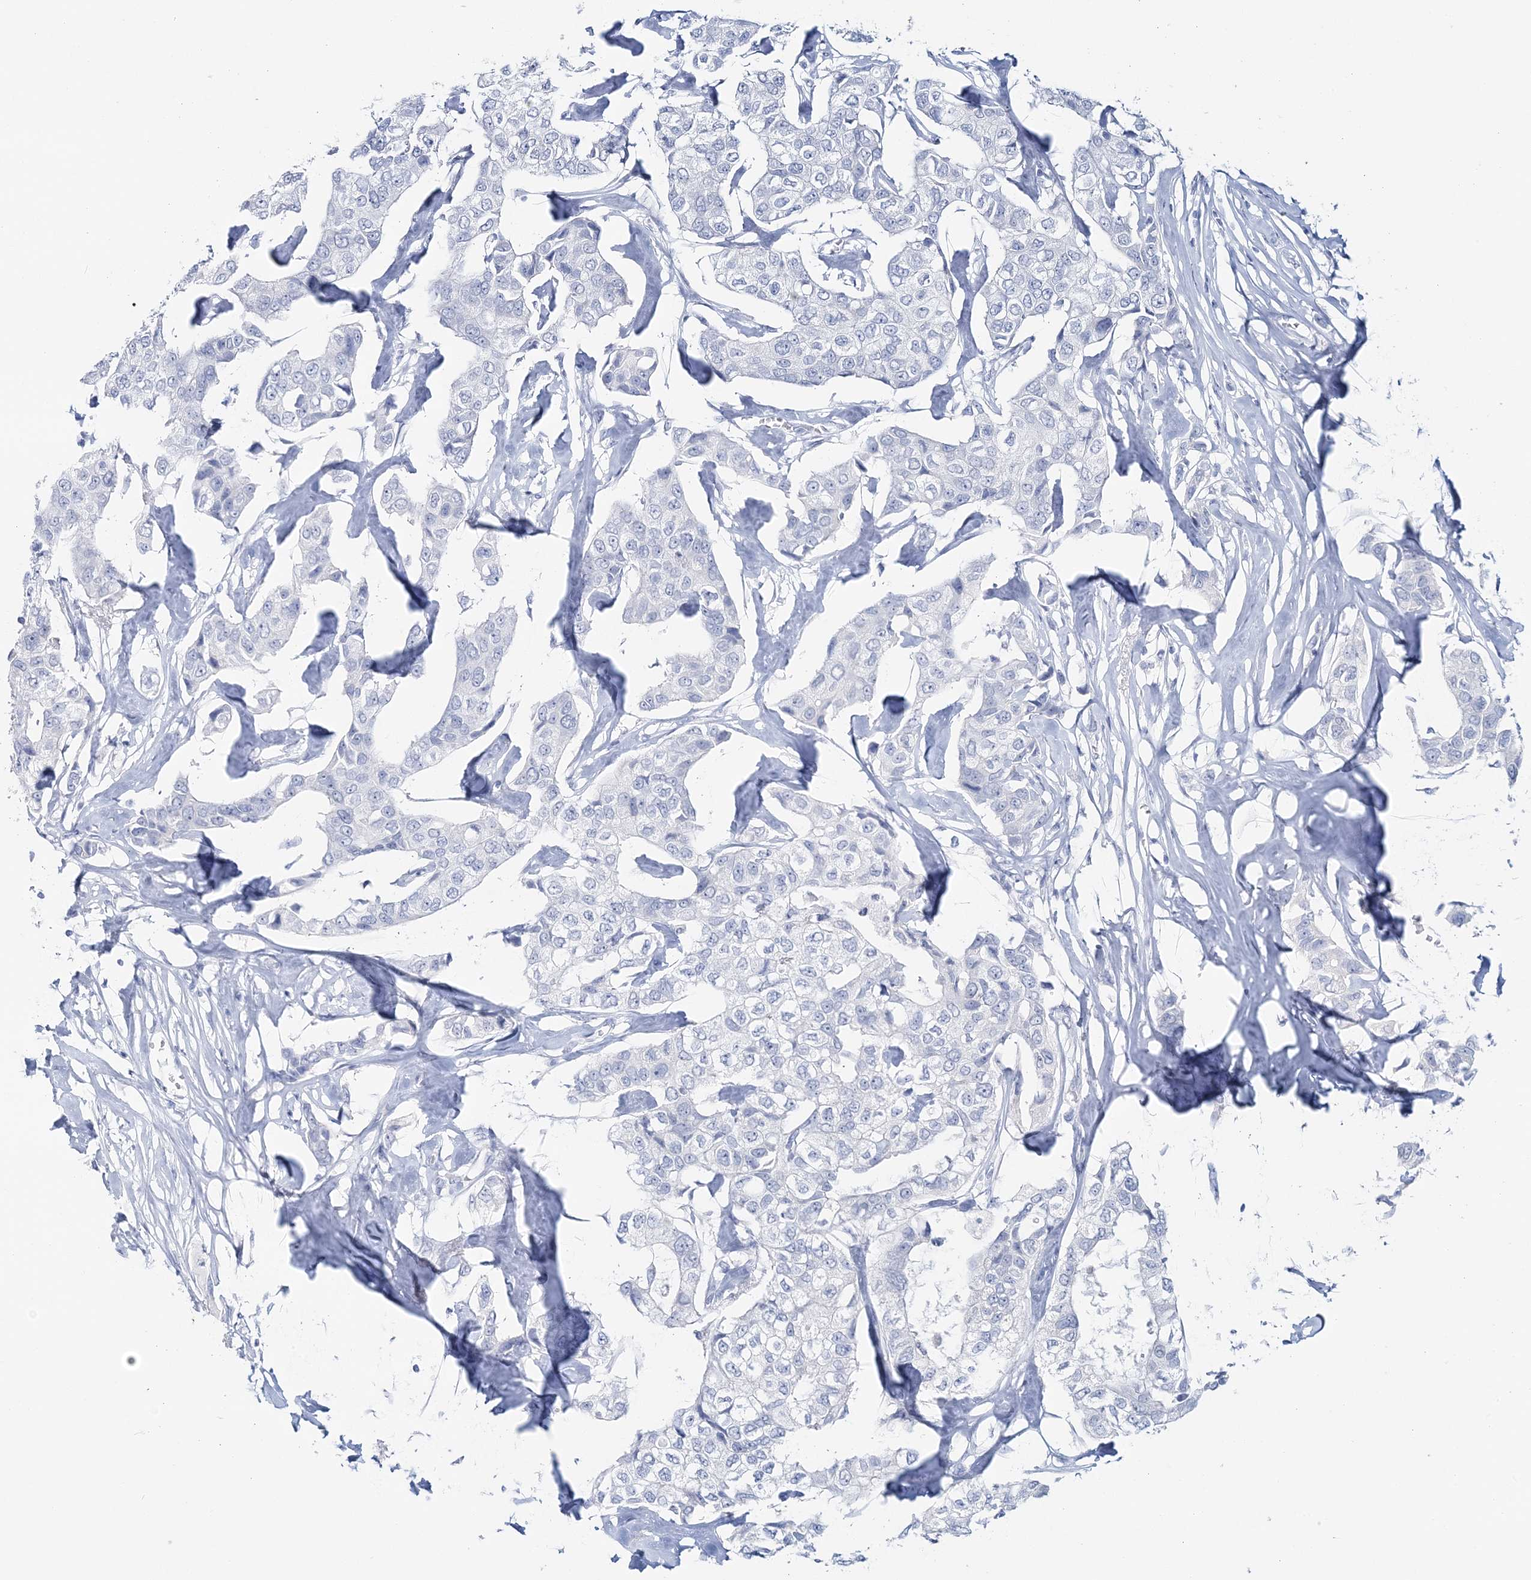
{"staining": {"intensity": "negative", "quantity": "none", "location": "none"}, "tissue": "breast cancer", "cell_type": "Tumor cells", "image_type": "cancer", "snomed": [{"axis": "morphology", "description": "Duct carcinoma"}, {"axis": "topography", "description": "Breast"}], "caption": "DAB (3,3'-diaminobenzidine) immunohistochemical staining of human breast infiltrating ductal carcinoma demonstrates no significant positivity in tumor cells.", "gene": "CYP3A4", "patient": {"sex": "female", "age": 80}}